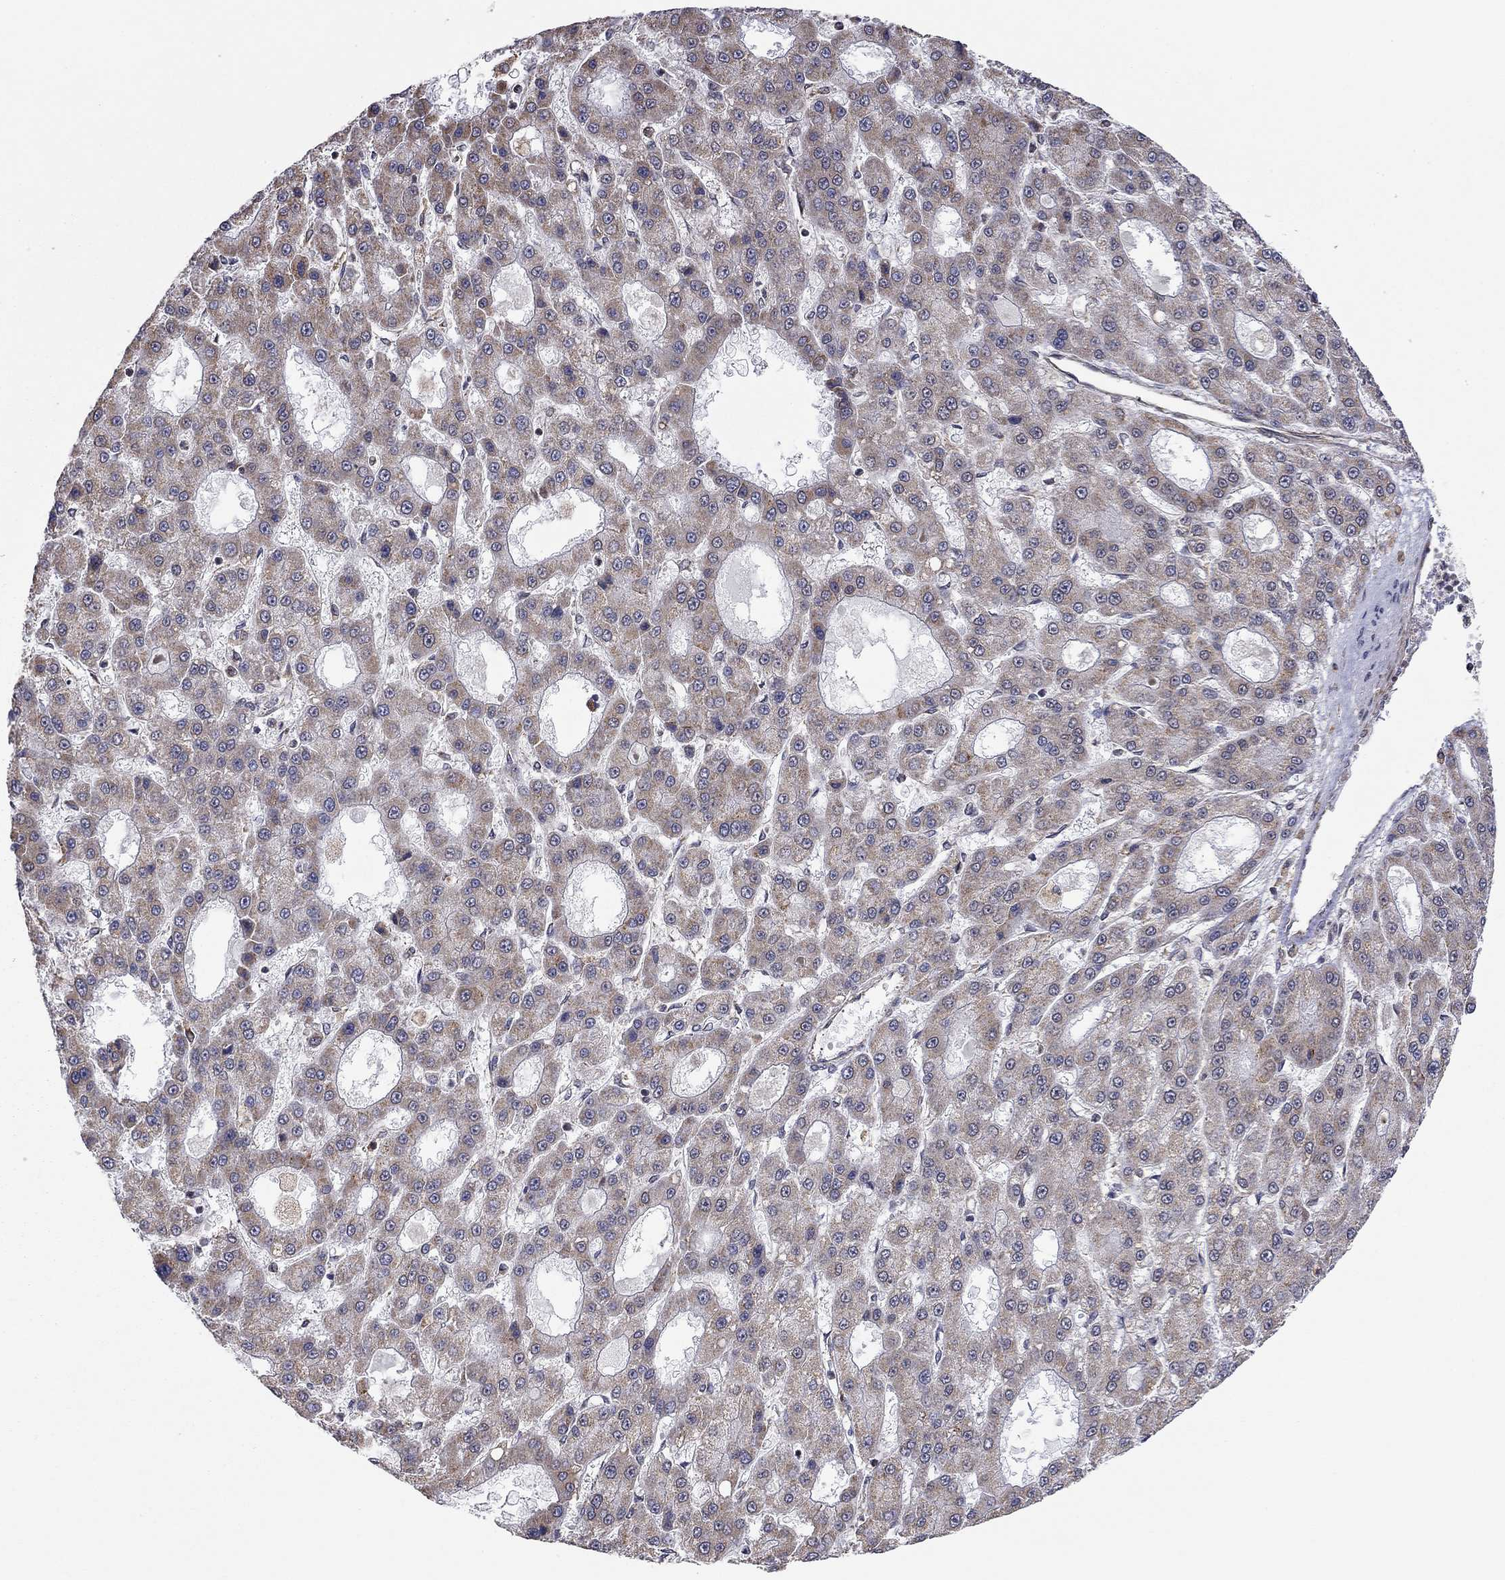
{"staining": {"intensity": "weak", "quantity": "25%-75%", "location": "cytoplasmic/membranous"}, "tissue": "liver cancer", "cell_type": "Tumor cells", "image_type": "cancer", "snomed": [{"axis": "morphology", "description": "Carcinoma, Hepatocellular, NOS"}, {"axis": "topography", "description": "Liver"}], "caption": "Approximately 25%-75% of tumor cells in human hepatocellular carcinoma (liver) exhibit weak cytoplasmic/membranous protein staining as visualized by brown immunohistochemical staining.", "gene": "TDP1", "patient": {"sex": "male", "age": 70}}